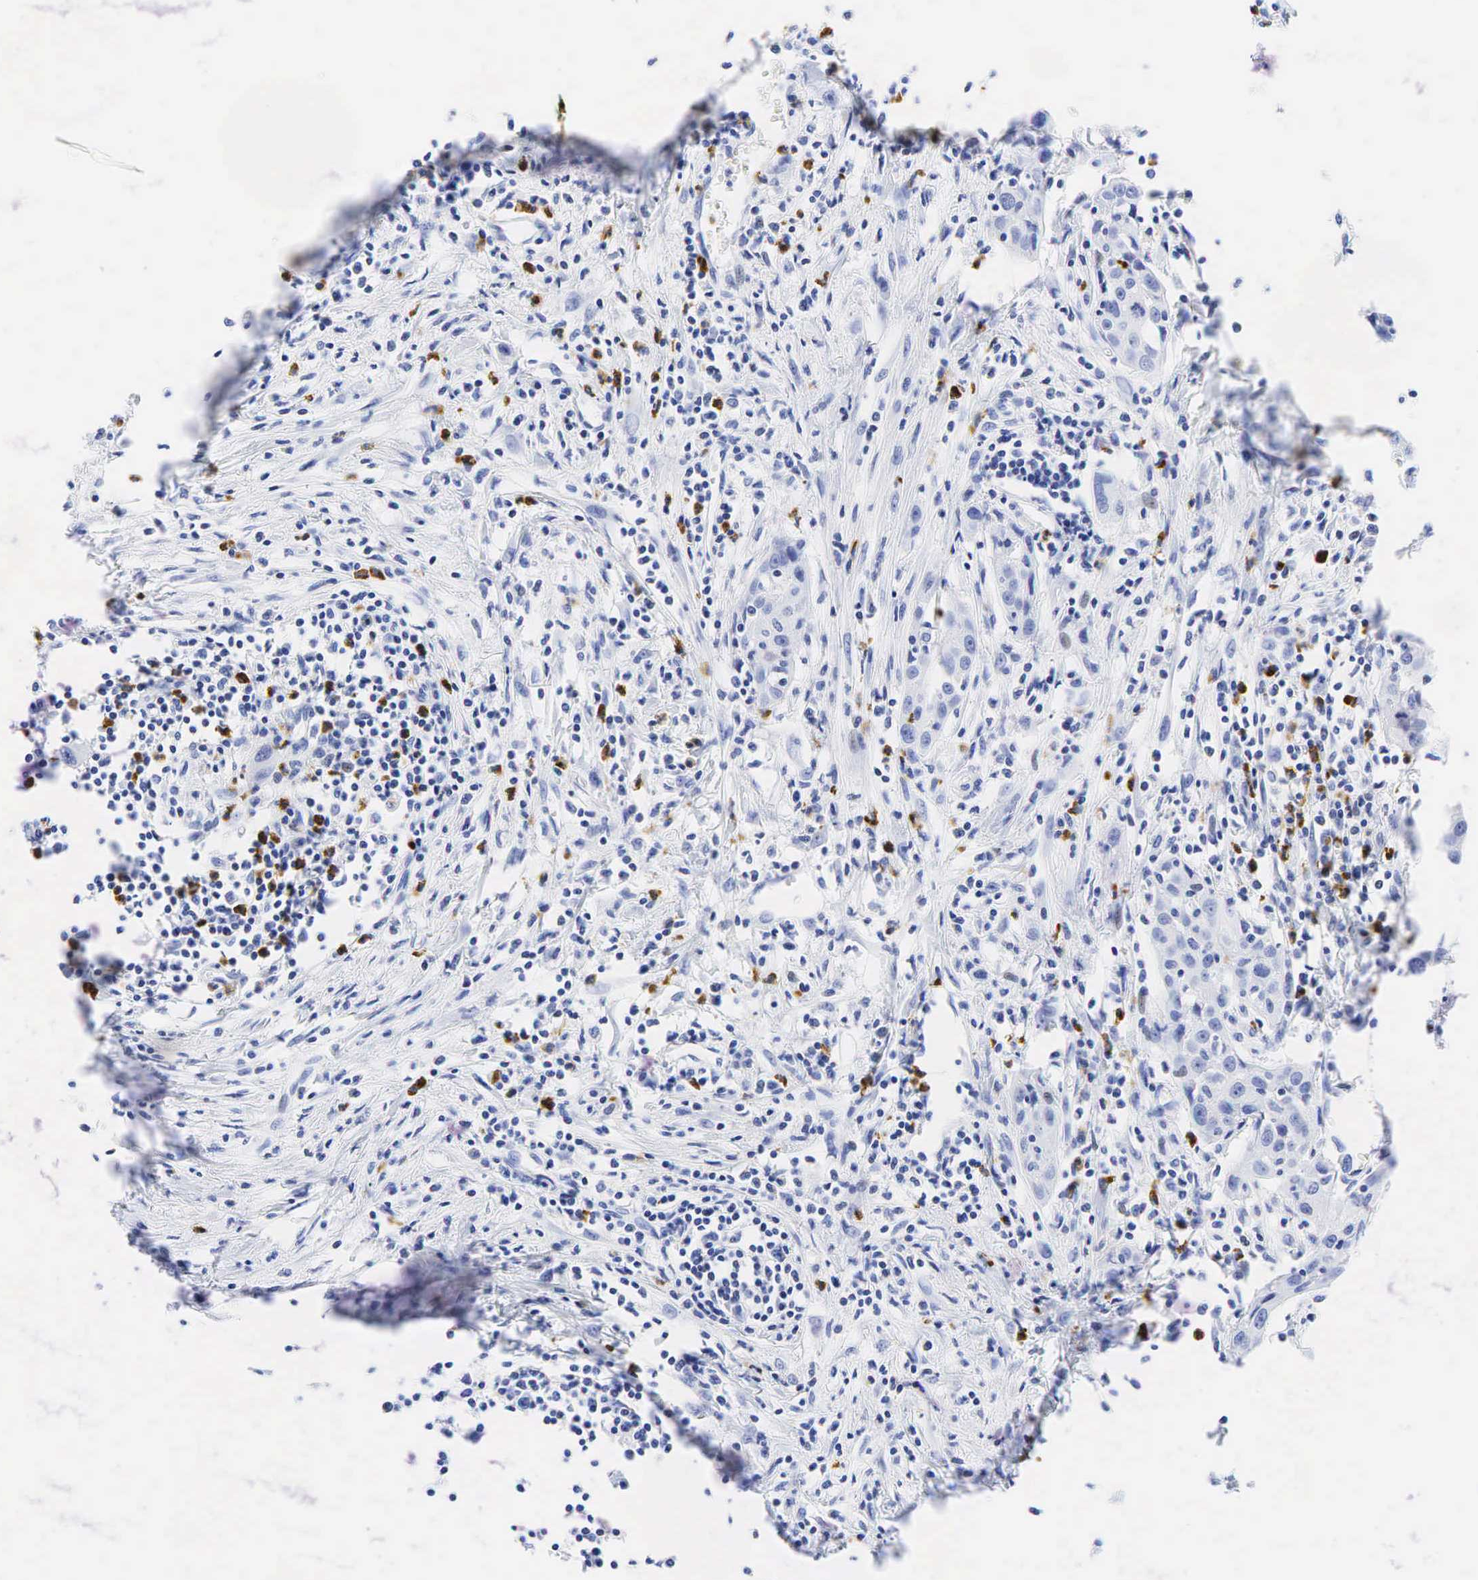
{"staining": {"intensity": "negative", "quantity": "none", "location": "none"}, "tissue": "urothelial cancer", "cell_type": "Tumor cells", "image_type": "cancer", "snomed": [{"axis": "morphology", "description": "Urothelial carcinoma, High grade"}, {"axis": "topography", "description": "Urinary bladder"}], "caption": "Micrograph shows no significant protein positivity in tumor cells of urothelial cancer.", "gene": "FUT4", "patient": {"sex": "male", "age": 66}}